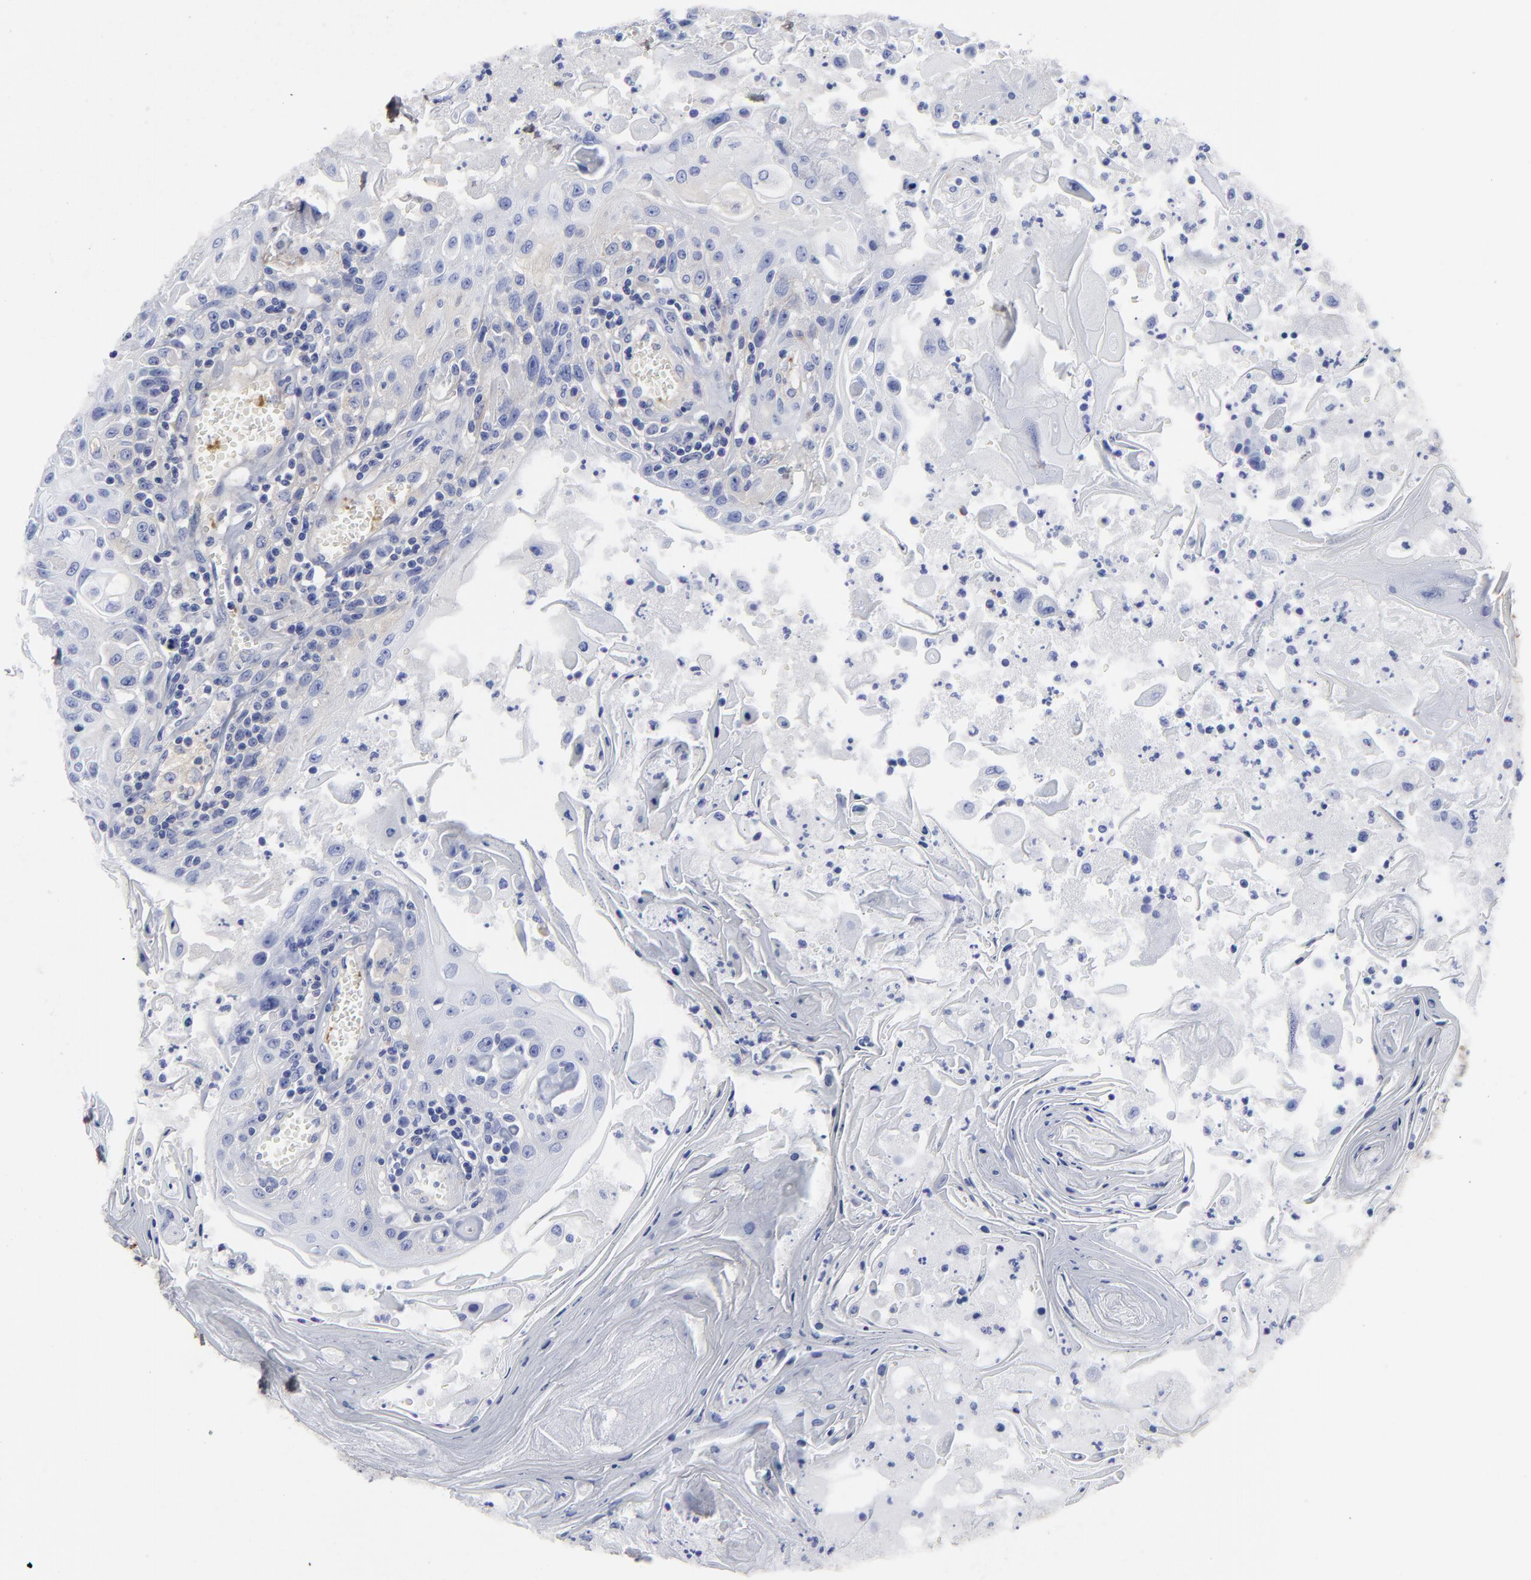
{"staining": {"intensity": "weak", "quantity": "<25%", "location": "cytoplasmic/membranous"}, "tissue": "head and neck cancer", "cell_type": "Tumor cells", "image_type": "cancer", "snomed": [{"axis": "morphology", "description": "Squamous cell carcinoma, NOS"}, {"axis": "topography", "description": "Oral tissue"}, {"axis": "topography", "description": "Head-Neck"}], "caption": "Squamous cell carcinoma (head and neck) was stained to show a protein in brown. There is no significant positivity in tumor cells. (Brightfield microscopy of DAB immunohistochemistry at high magnification).", "gene": "DCN", "patient": {"sex": "female", "age": 76}}